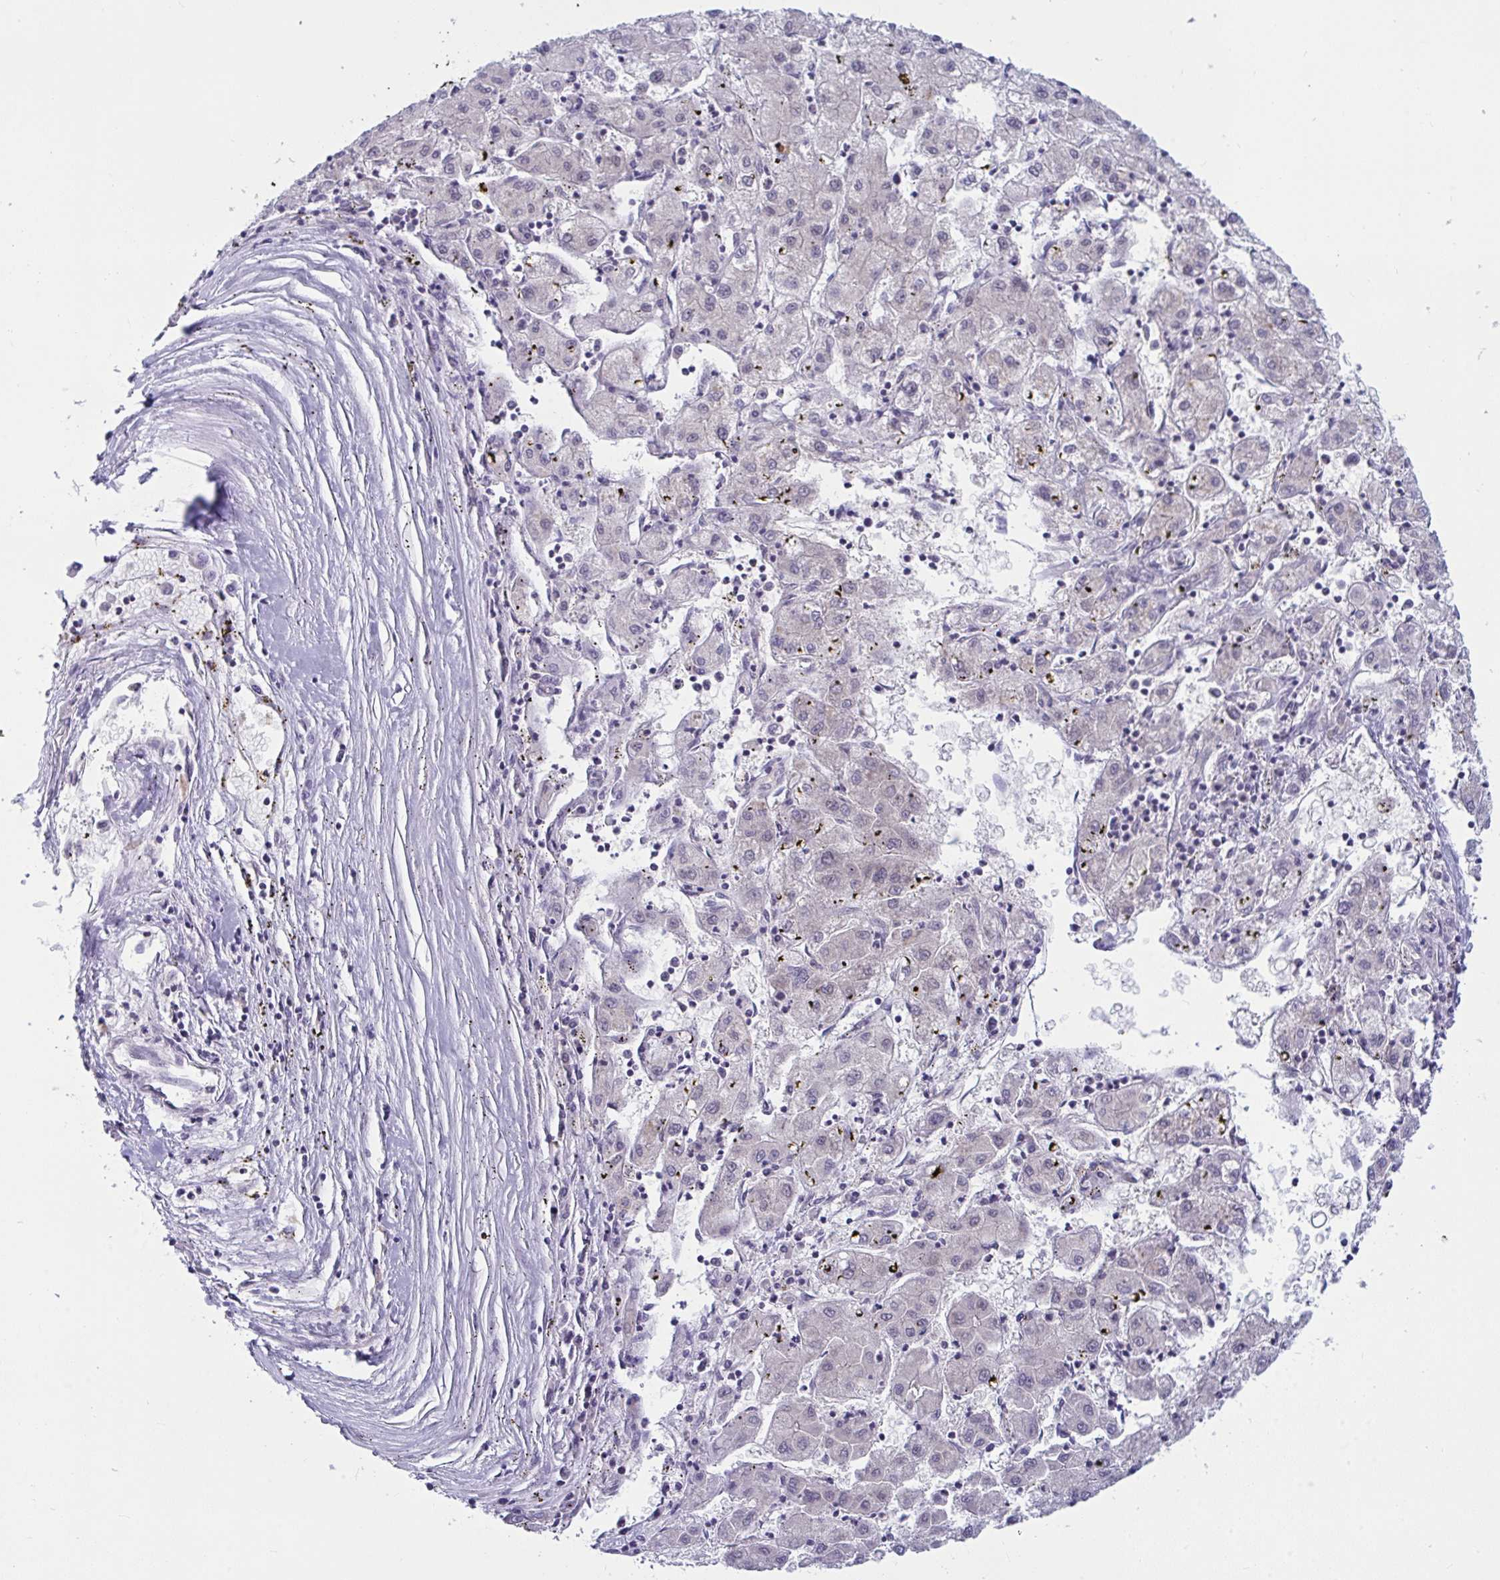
{"staining": {"intensity": "negative", "quantity": "none", "location": "none"}, "tissue": "liver cancer", "cell_type": "Tumor cells", "image_type": "cancer", "snomed": [{"axis": "morphology", "description": "Carcinoma, Hepatocellular, NOS"}, {"axis": "topography", "description": "Liver"}], "caption": "Immunohistochemistry (IHC) micrograph of hepatocellular carcinoma (liver) stained for a protein (brown), which displays no positivity in tumor cells.", "gene": "TSN", "patient": {"sex": "male", "age": 72}}